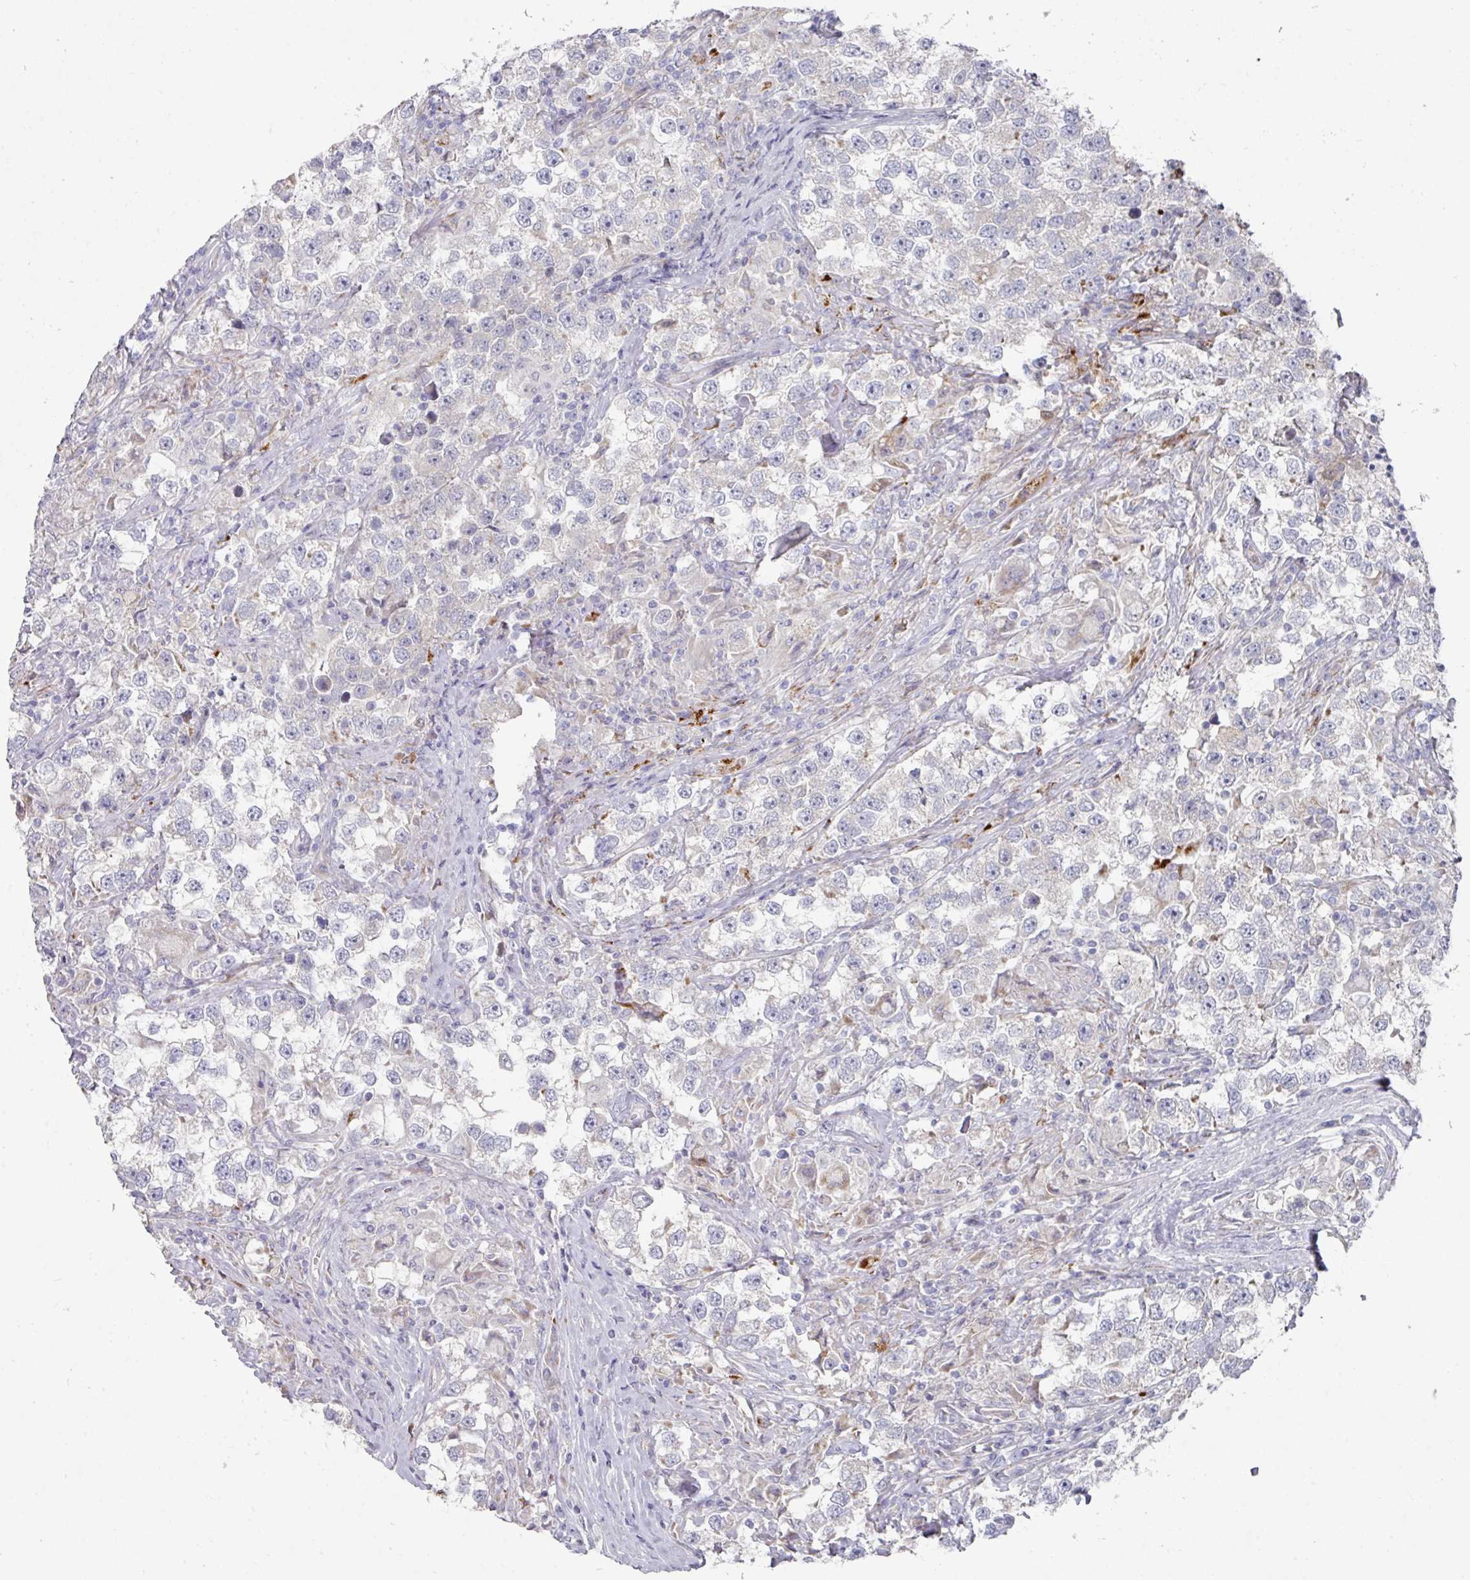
{"staining": {"intensity": "negative", "quantity": "none", "location": "none"}, "tissue": "testis cancer", "cell_type": "Tumor cells", "image_type": "cancer", "snomed": [{"axis": "morphology", "description": "Seminoma, NOS"}, {"axis": "topography", "description": "Testis"}], "caption": "Immunohistochemical staining of human testis cancer (seminoma) demonstrates no significant positivity in tumor cells.", "gene": "NT5C1A", "patient": {"sex": "male", "age": 46}}